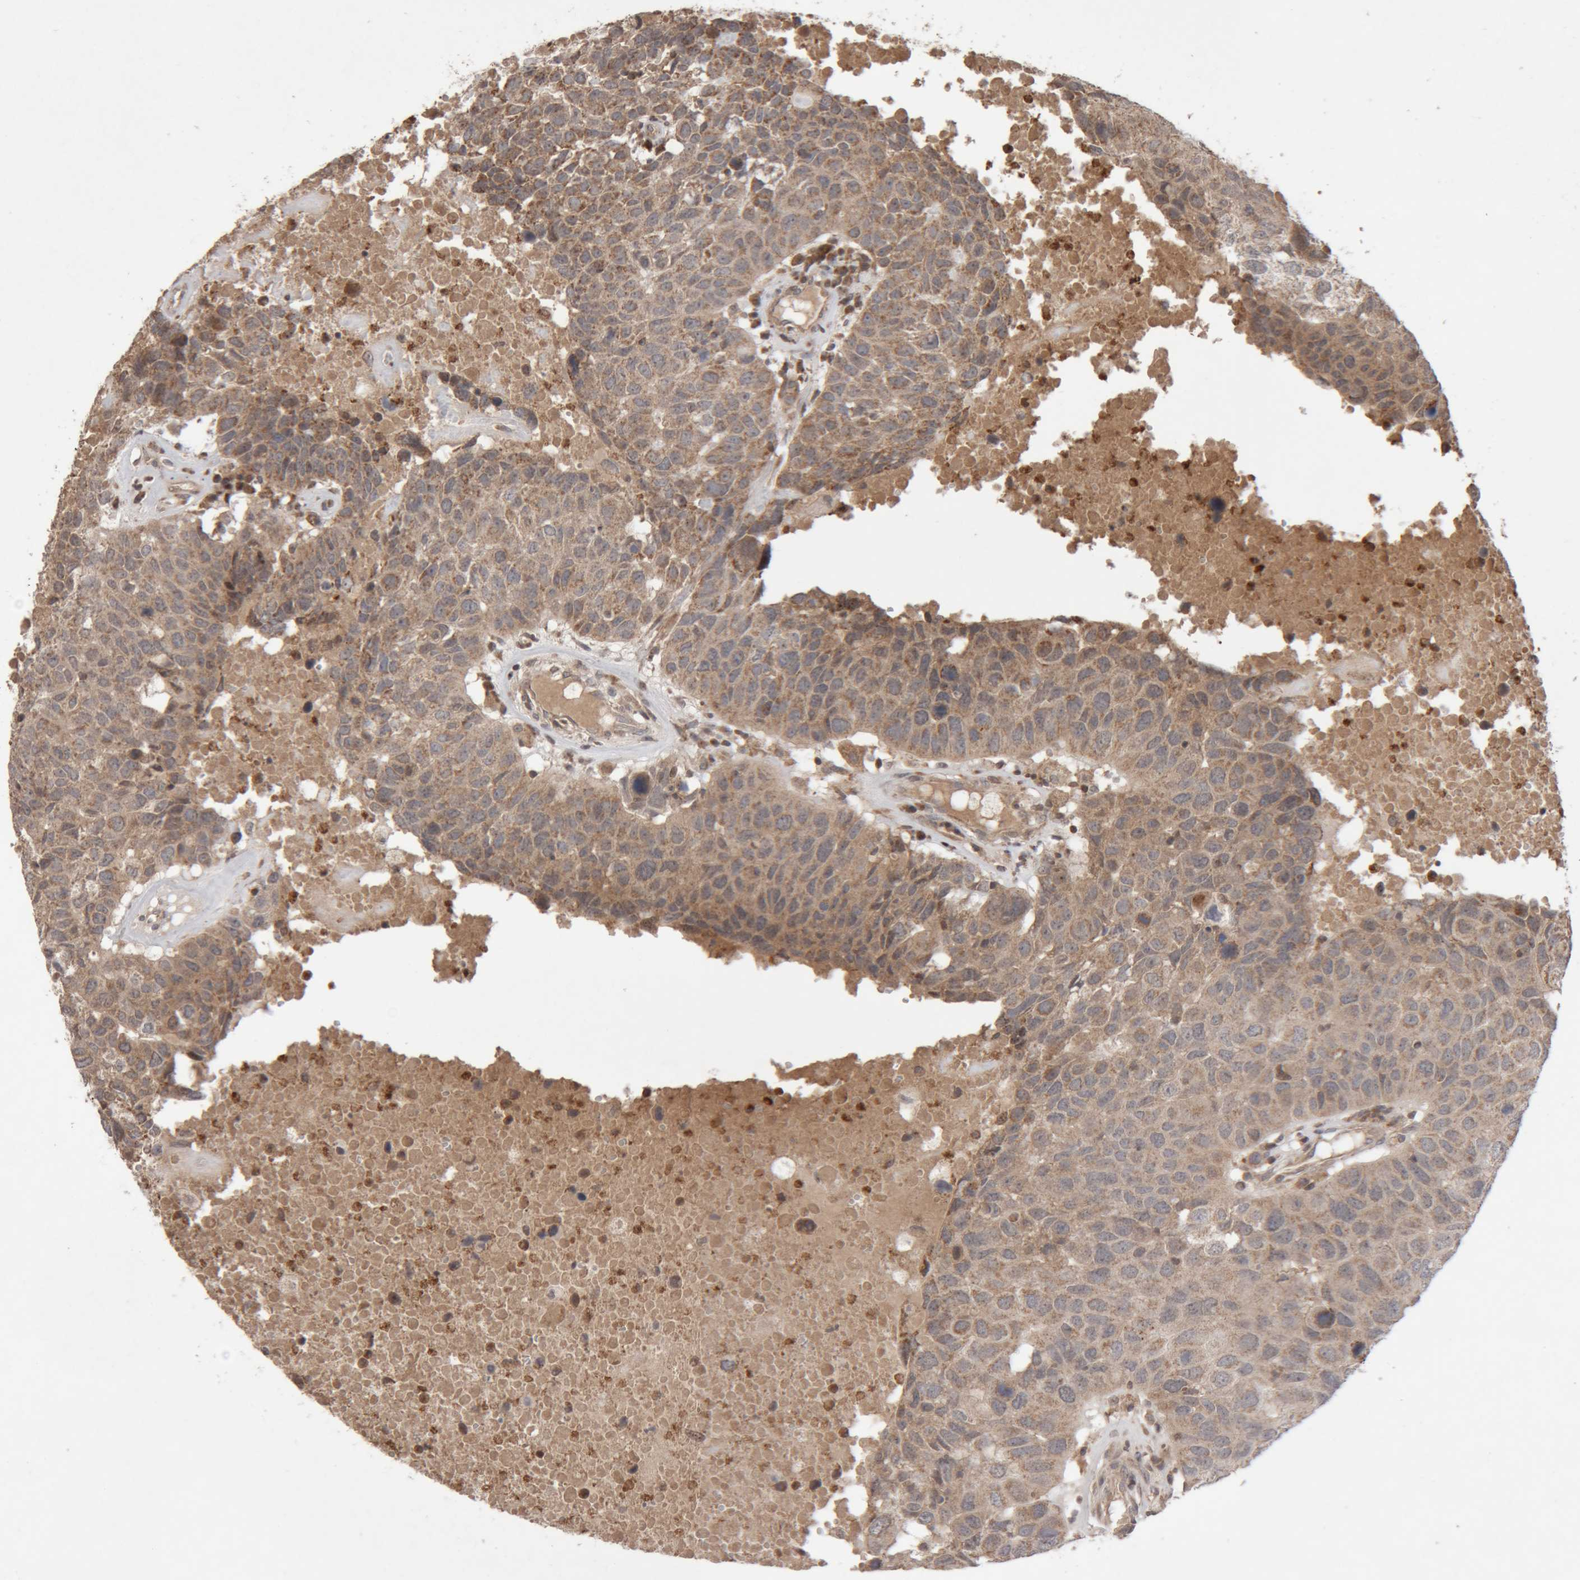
{"staining": {"intensity": "moderate", "quantity": "25%-75%", "location": "cytoplasmic/membranous"}, "tissue": "head and neck cancer", "cell_type": "Tumor cells", "image_type": "cancer", "snomed": [{"axis": "morphology", "description": "Squamous cell carcinoma, NOS"}, {"axis": "topography", "description": "Head-Neck"}], "caption": "Moderate cytoplasmic/membranous staining for a protein is identified in about 25%-75% of tumor cells of squamous cell carcinoma (head and neck) using immunohistochemistry (IHC).", "gene": "KIF21B", "patient": {"sex": "male", "age": 66}}